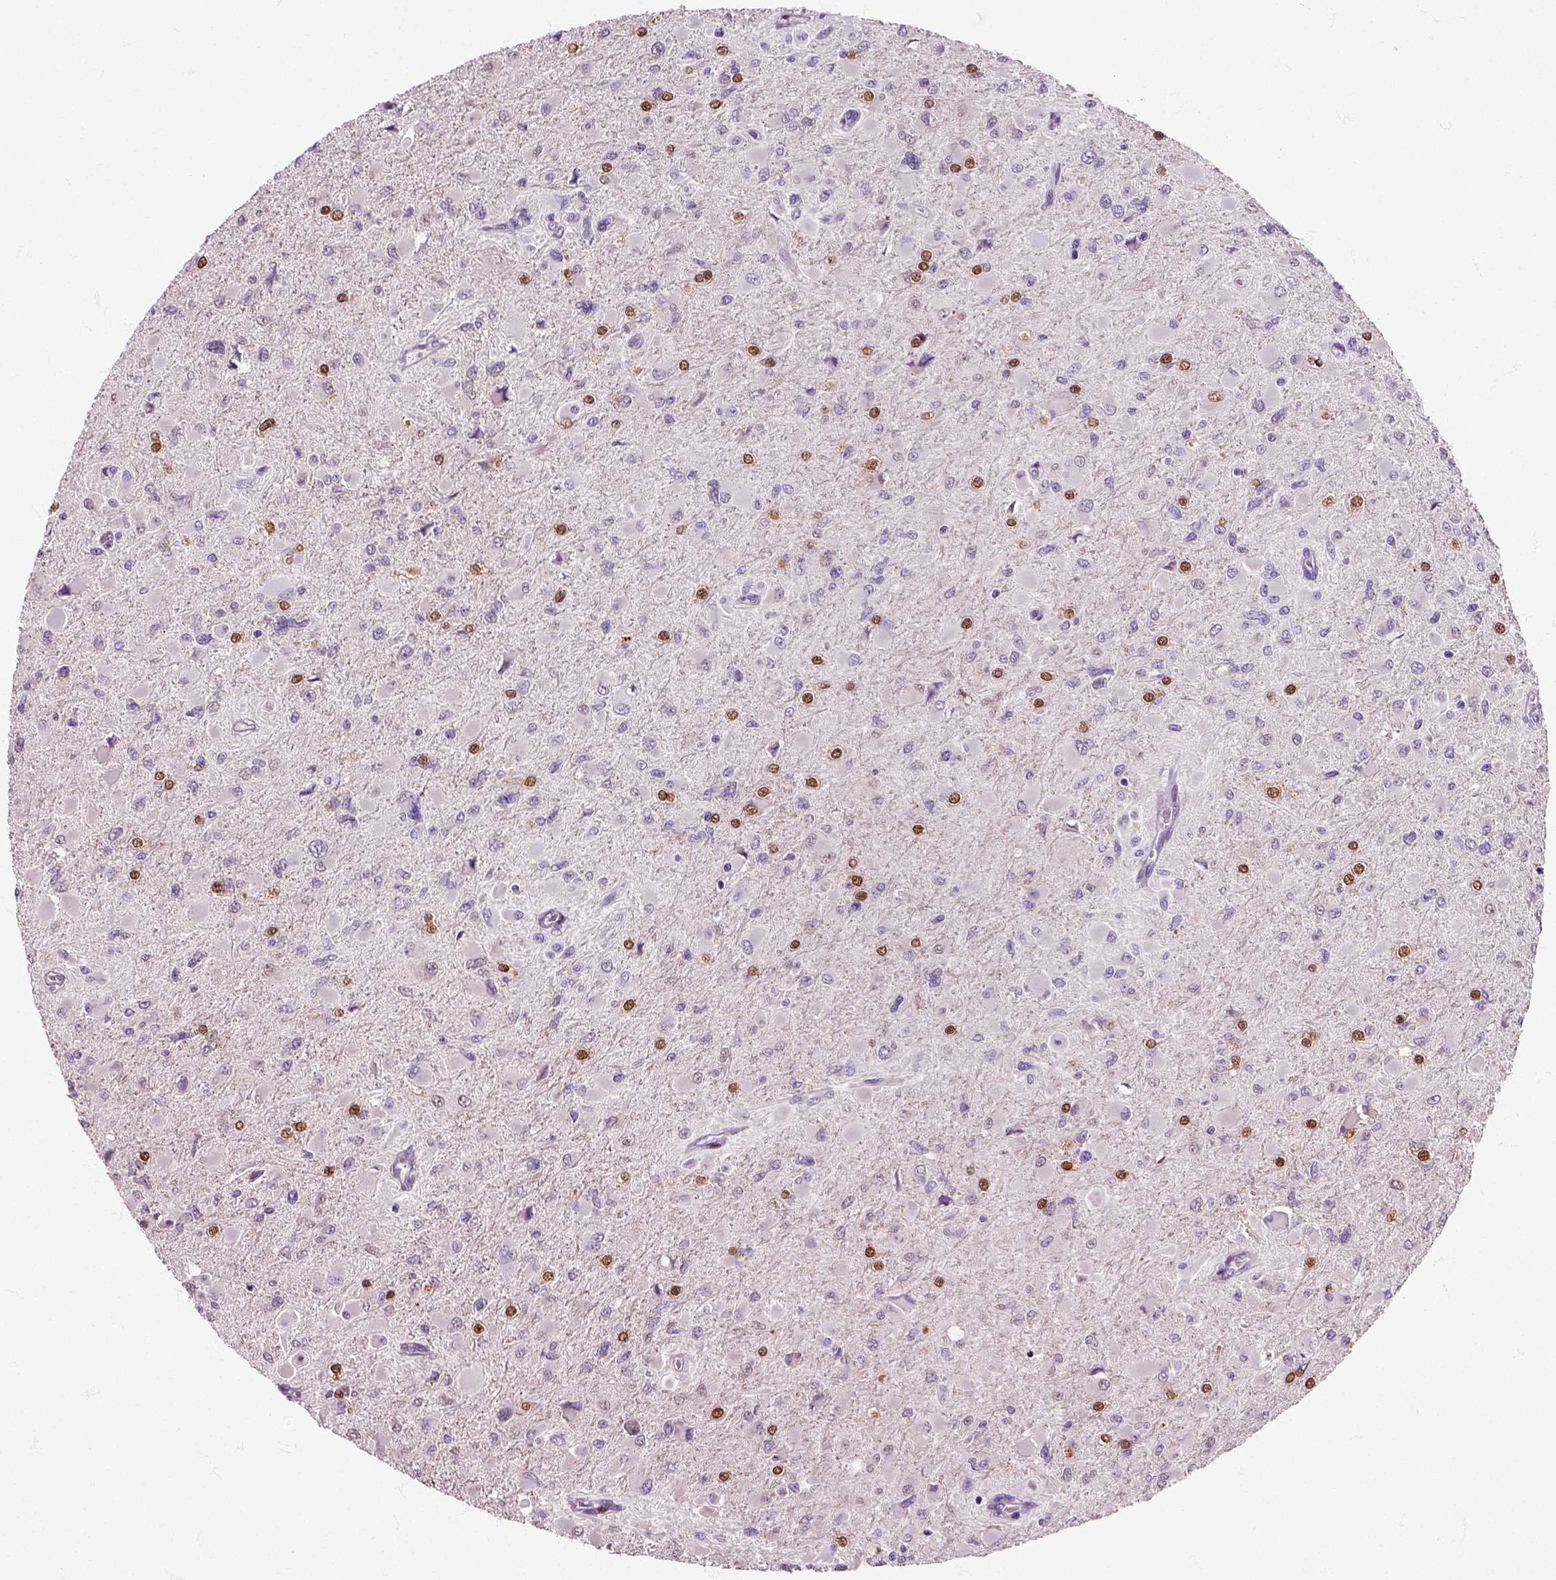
{"staining": {"intensity": "negative", "quantity": "none", "location": "none"}, "tissue": "glioma", "cell_type": "Tumor cells", "image_type": "cancer", "snomed": [{"axis": "morphology", "description": "Glioma, malignant, High grade"}, {"axis": "topography", "description": "Cerebral cortex"}], "caption": "DAB (3,3'-diaminobenzidine) immunohistochemical staining of malignant high-grade glioma exhibits no significant staining in tumor cells.", "gene": "HSPA2", "patient": {"sex": "female", "age": 36}}